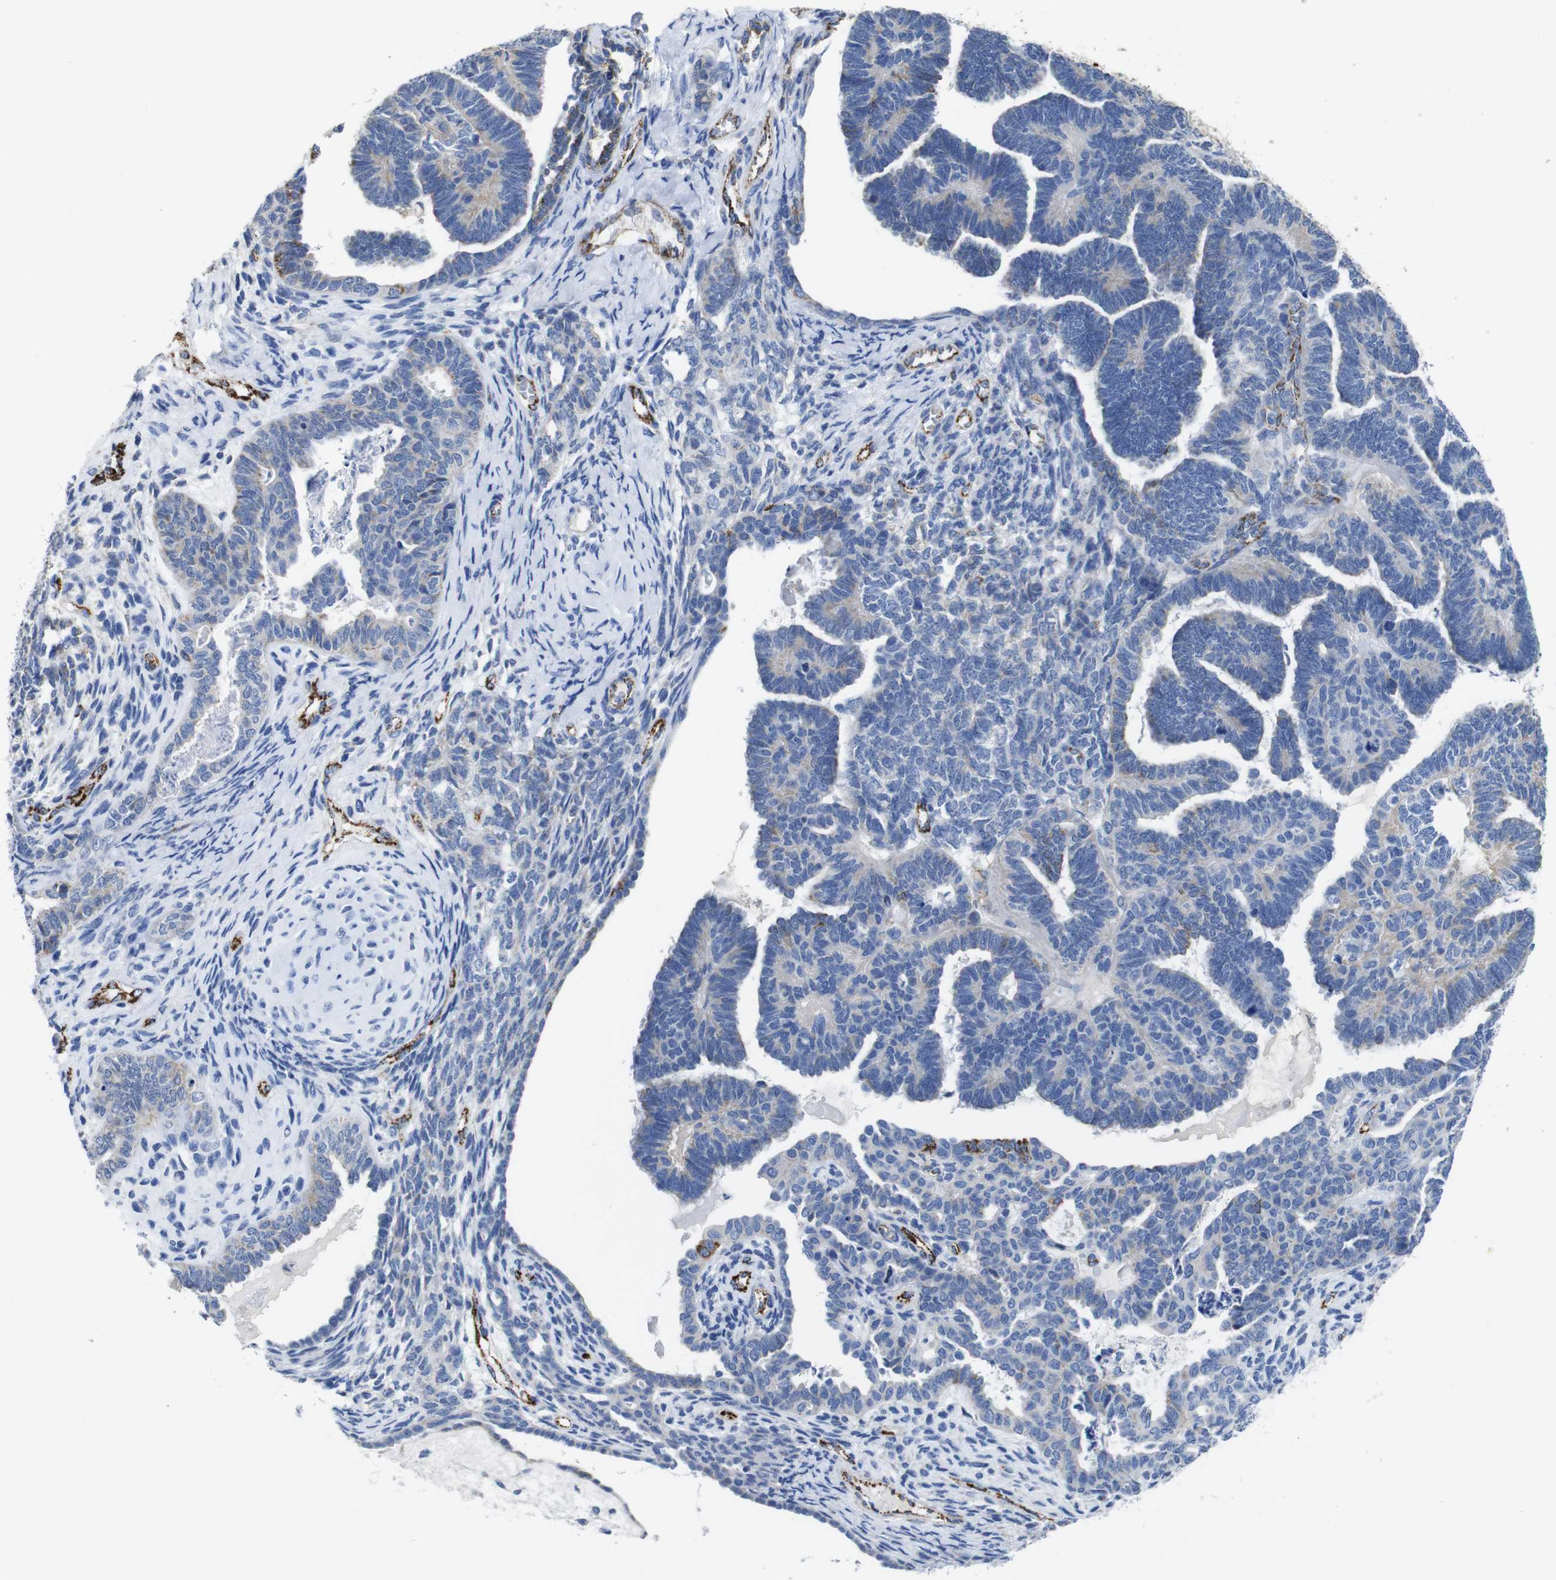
{"staining": {"intensity": "negative", "quantity": "none", "location": "none"}, "tissue": "endometrial cancer", "cell_type": "Tumor cells", "image_type": "cancer", "snomed": [{"axis": "morphology", "description": "Neoplasm, malignant, NOS"}, {"axis": "topography", "description": "Endometrium"}], "caption": "This photomicrograph is of endometrial cancer stained with immunohistochemistry (IHC) to label a protein in brown with the nuclei are counter-stained blue. There is no positivity in tumor cells. (Stains: DAB (3,3'-diaminobenzidine) immunohistochemistry with hematoxylin counter stain, Microscopy: brightfield microscopy at high magnification).", "gene": "MAOA", "patient": {"sex": "female", "age": 74}}